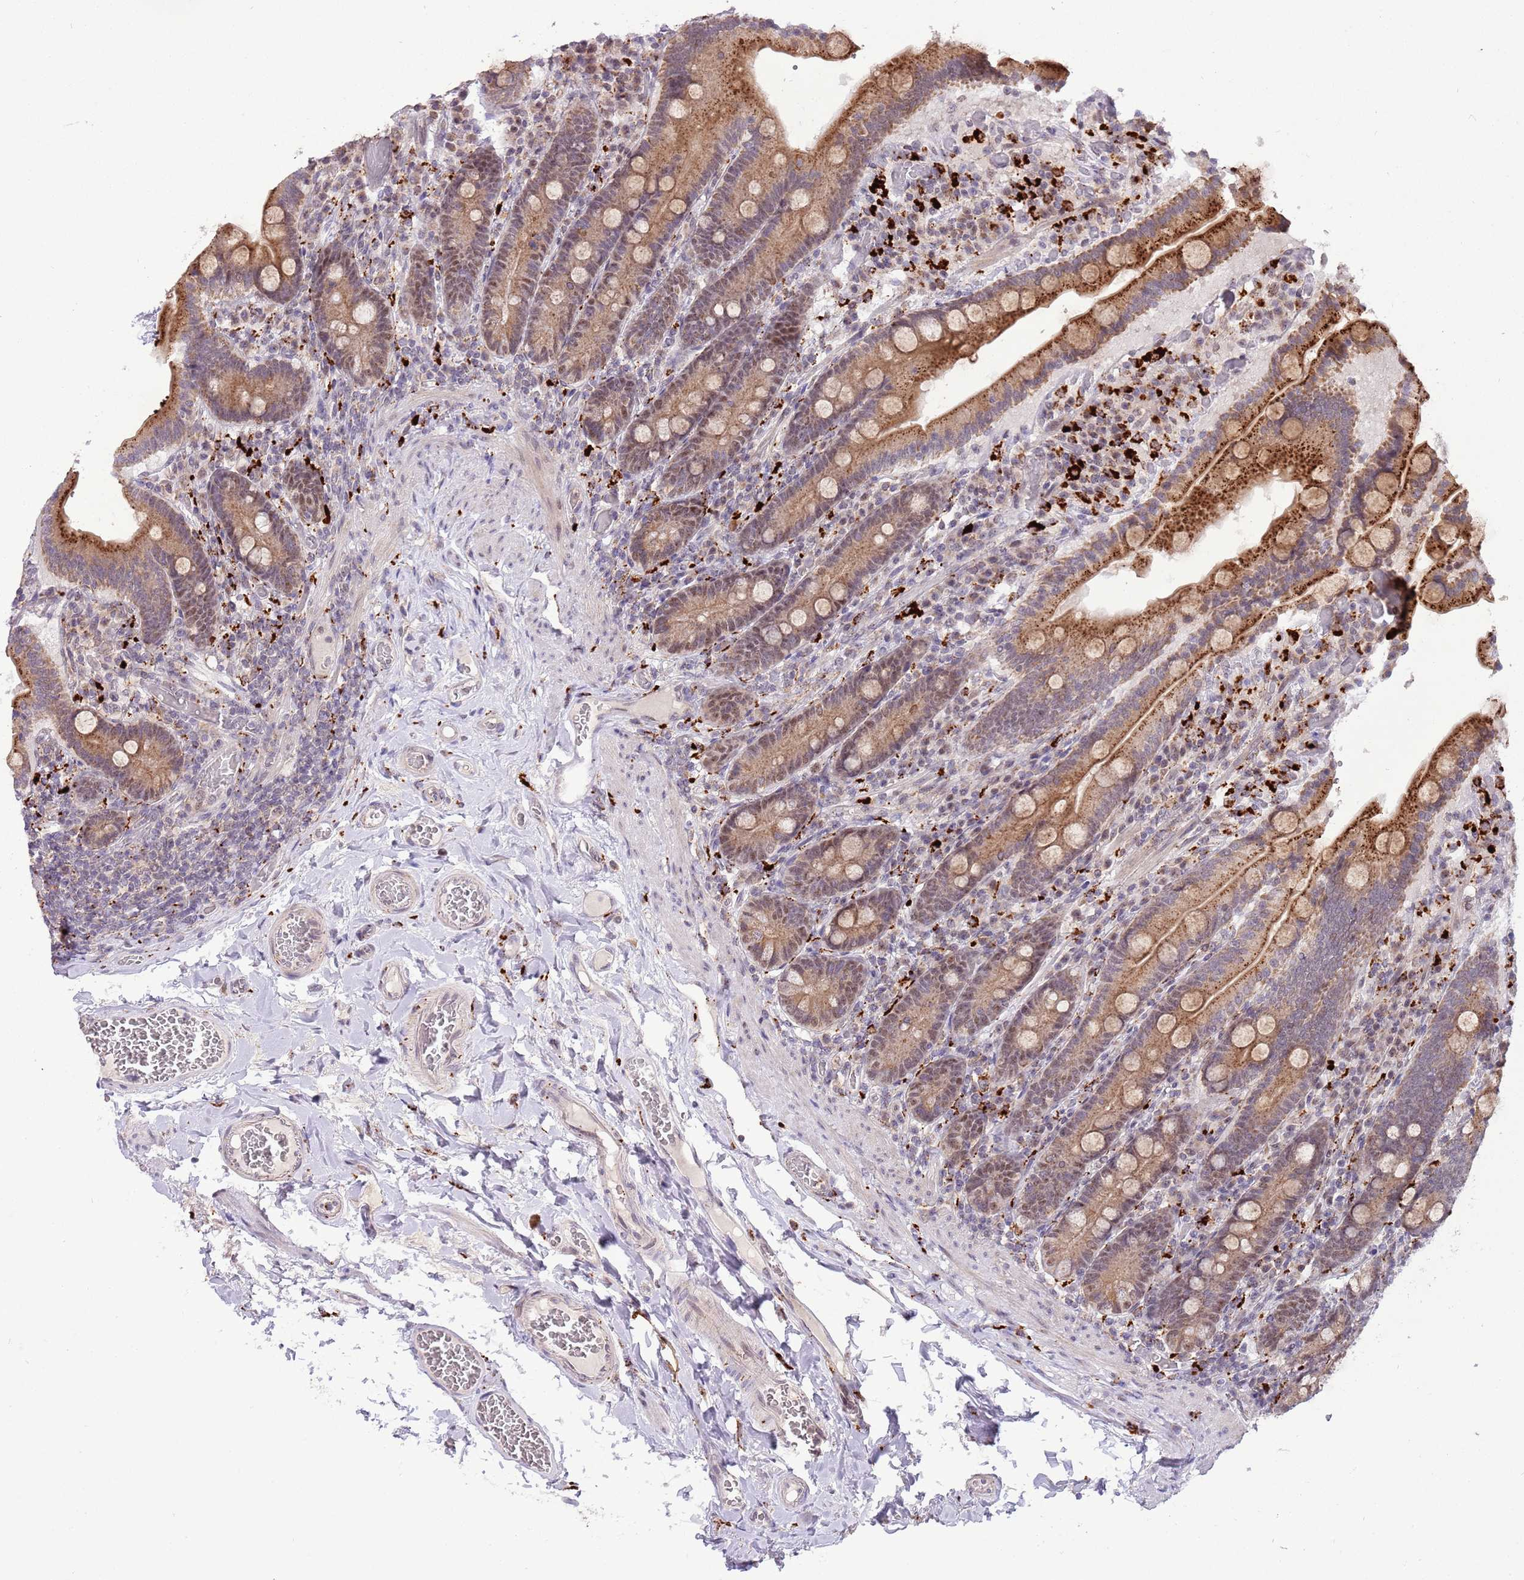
{"staining": {"intensity": "strong", "quantity": ">75%", "location": "cytoplasmic/membranous"}, "tissue": "duodenum", "cell_type": "Glandular cells", "image_type": "normal", "snomed": [{"axis": "morphology", "description": "Normal tissue, NOS"}, {"axis": "topography", "description": "Duodenum"}], "caption": "Duodenum stained with DAB IHC reveals high levels of strong cytoplasmic/membranous positivity in approximately >75% of glandular cells. (IHC, brightfield microscopy, high magnification).", "gene": "TRIM27", "patient": {"sex": "female", "age": 62}}